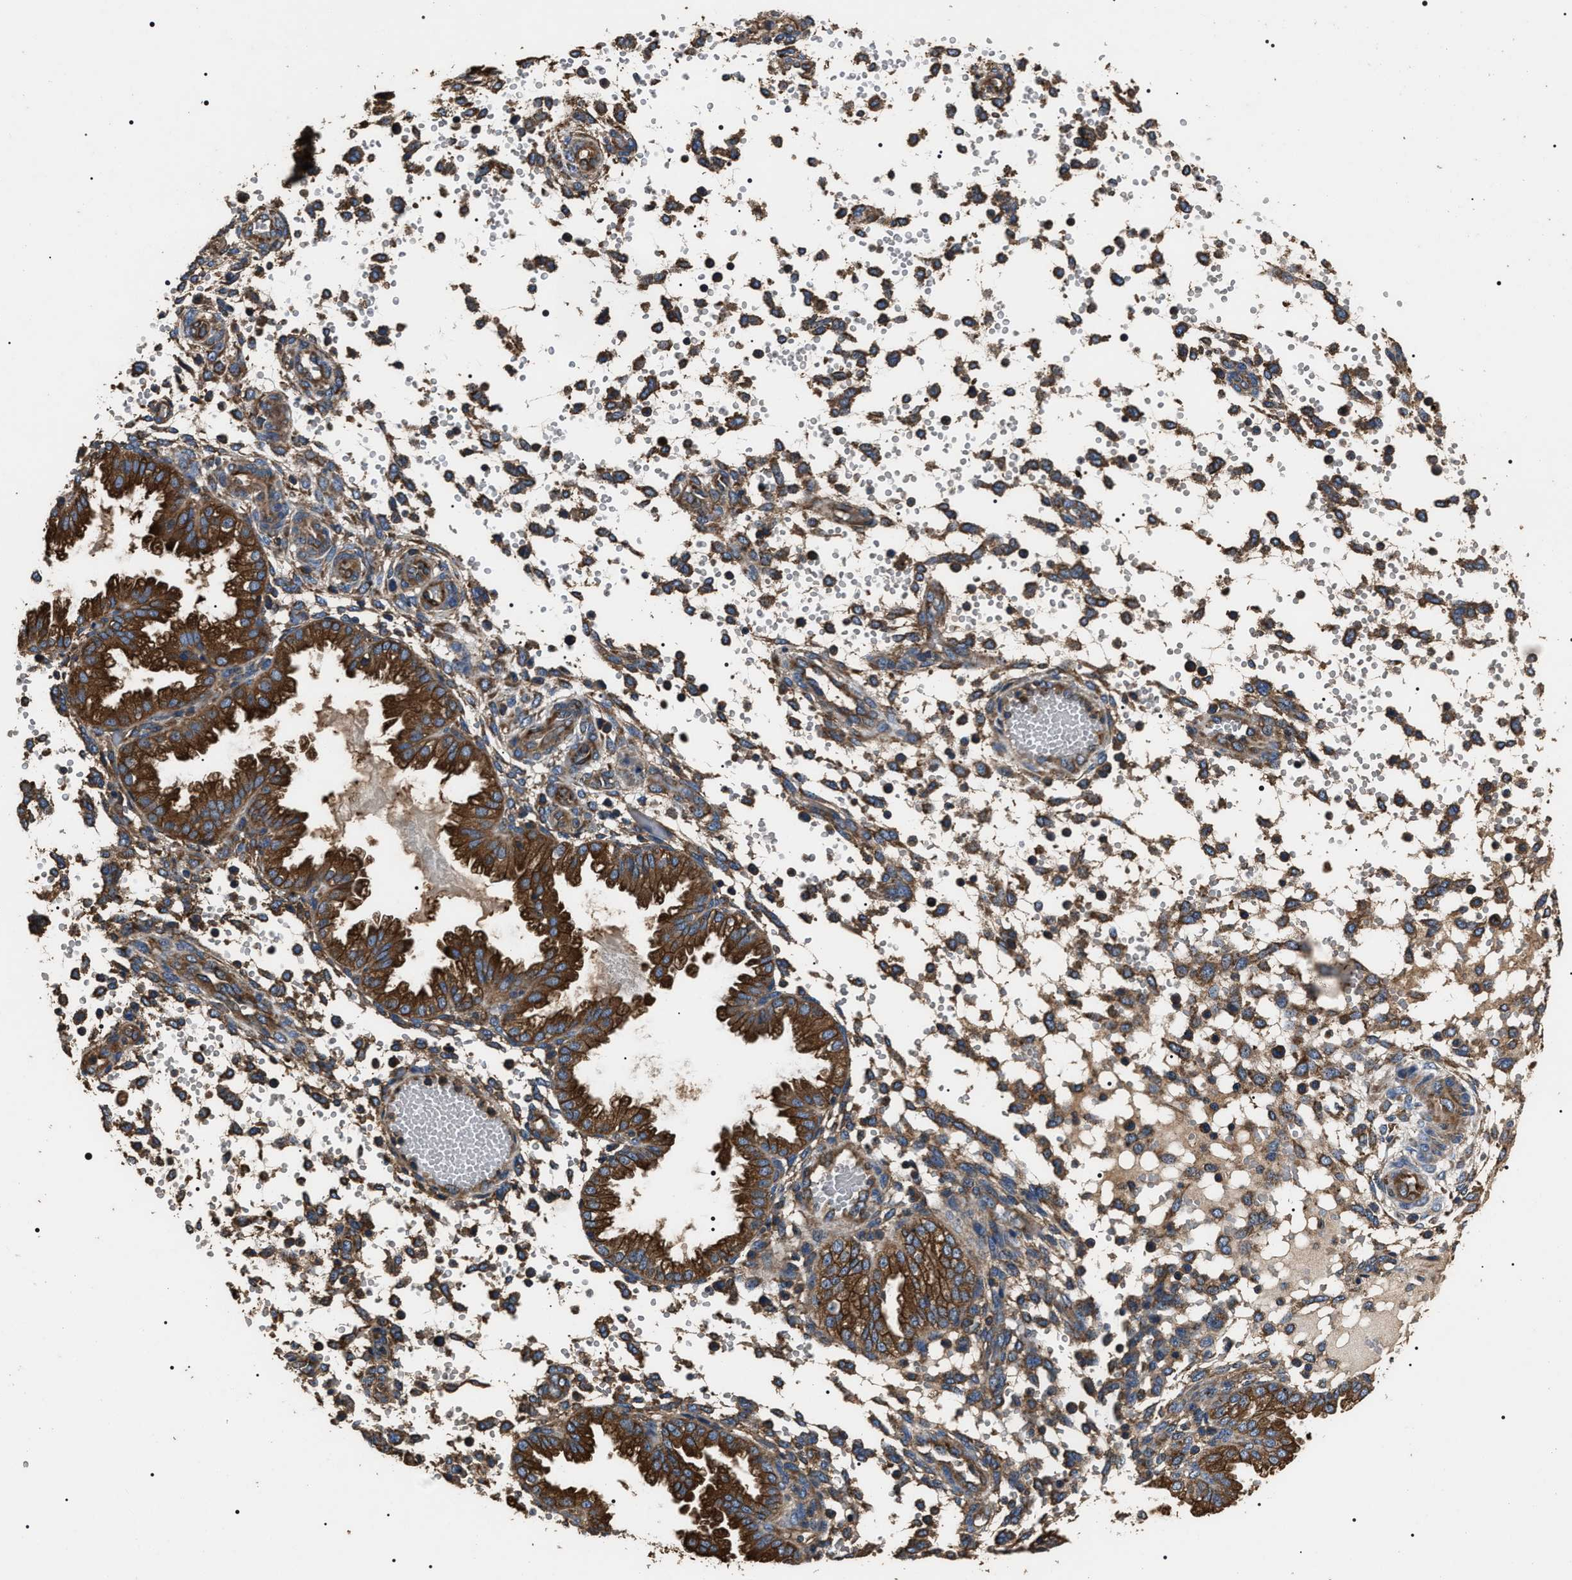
{"staining": {"intensity": "moderate", "quantity": "<25%", "location": "cytoplasmic/membranous"}, "tissue": "endometrium", "cell_type": "Cells in endometrial stroma", "image_type": "normal", "snomed": [{"axis": "morphology", "description": "Normal tissue, NOS"}, {"axis": "topography", "description": "Endometrium"}], "caption": "High-power microscopy captured an IHC photomicrograph of unremarkable endometrium, revealing moderate cytoplasmic/membranous positivity in approximately <25% of cells in endometrial stroma. The staining was performed using DAB, with brown indicating positive protein expression. Nuclei are stained blue with hematoxylin.", "gene": "HSCB", "patient": {"sex": "female", "age": 33}}